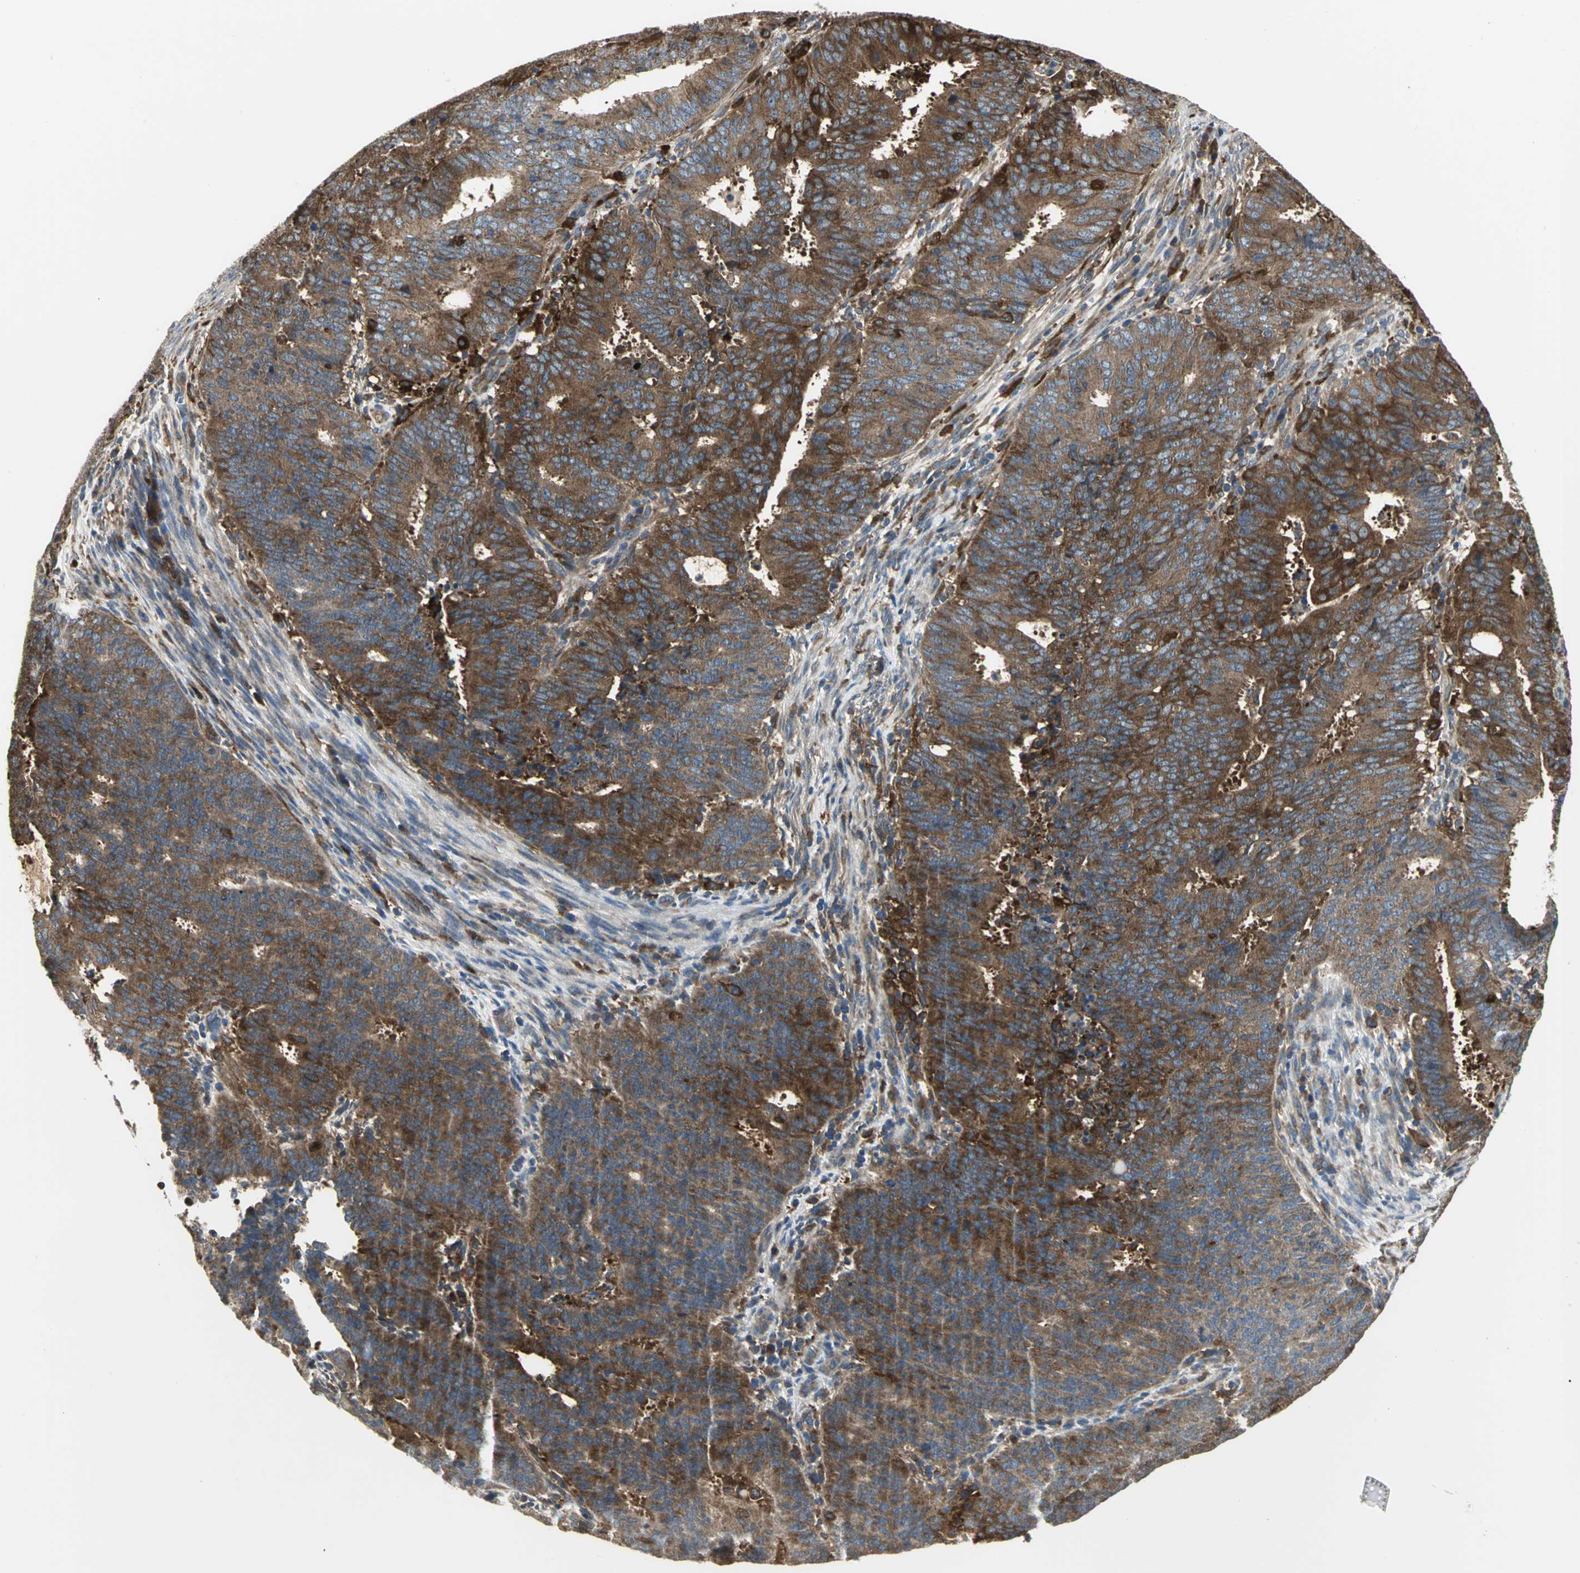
{"staining": {"intensity": "strong", "quantity": ">75%", "location": "cytoplasmic/membranous"}, "tissue": "cervical cancer", "cell_type": "Tumor cells", "image_type": "cancer", "snomed": [{"axis": "morphology", "description": "Adenocarcinoma, NOS"}, {"axis": "topography", "description": "Cervix"}], "caption": "Cervical adenocarcinoma stained with a brown dye displays strong cytoplasmic/membranous positive staining in approximately >75% of tumor cells.", "gene": "CHRNB1", "patient": {"sex": "female", "age": 44}}